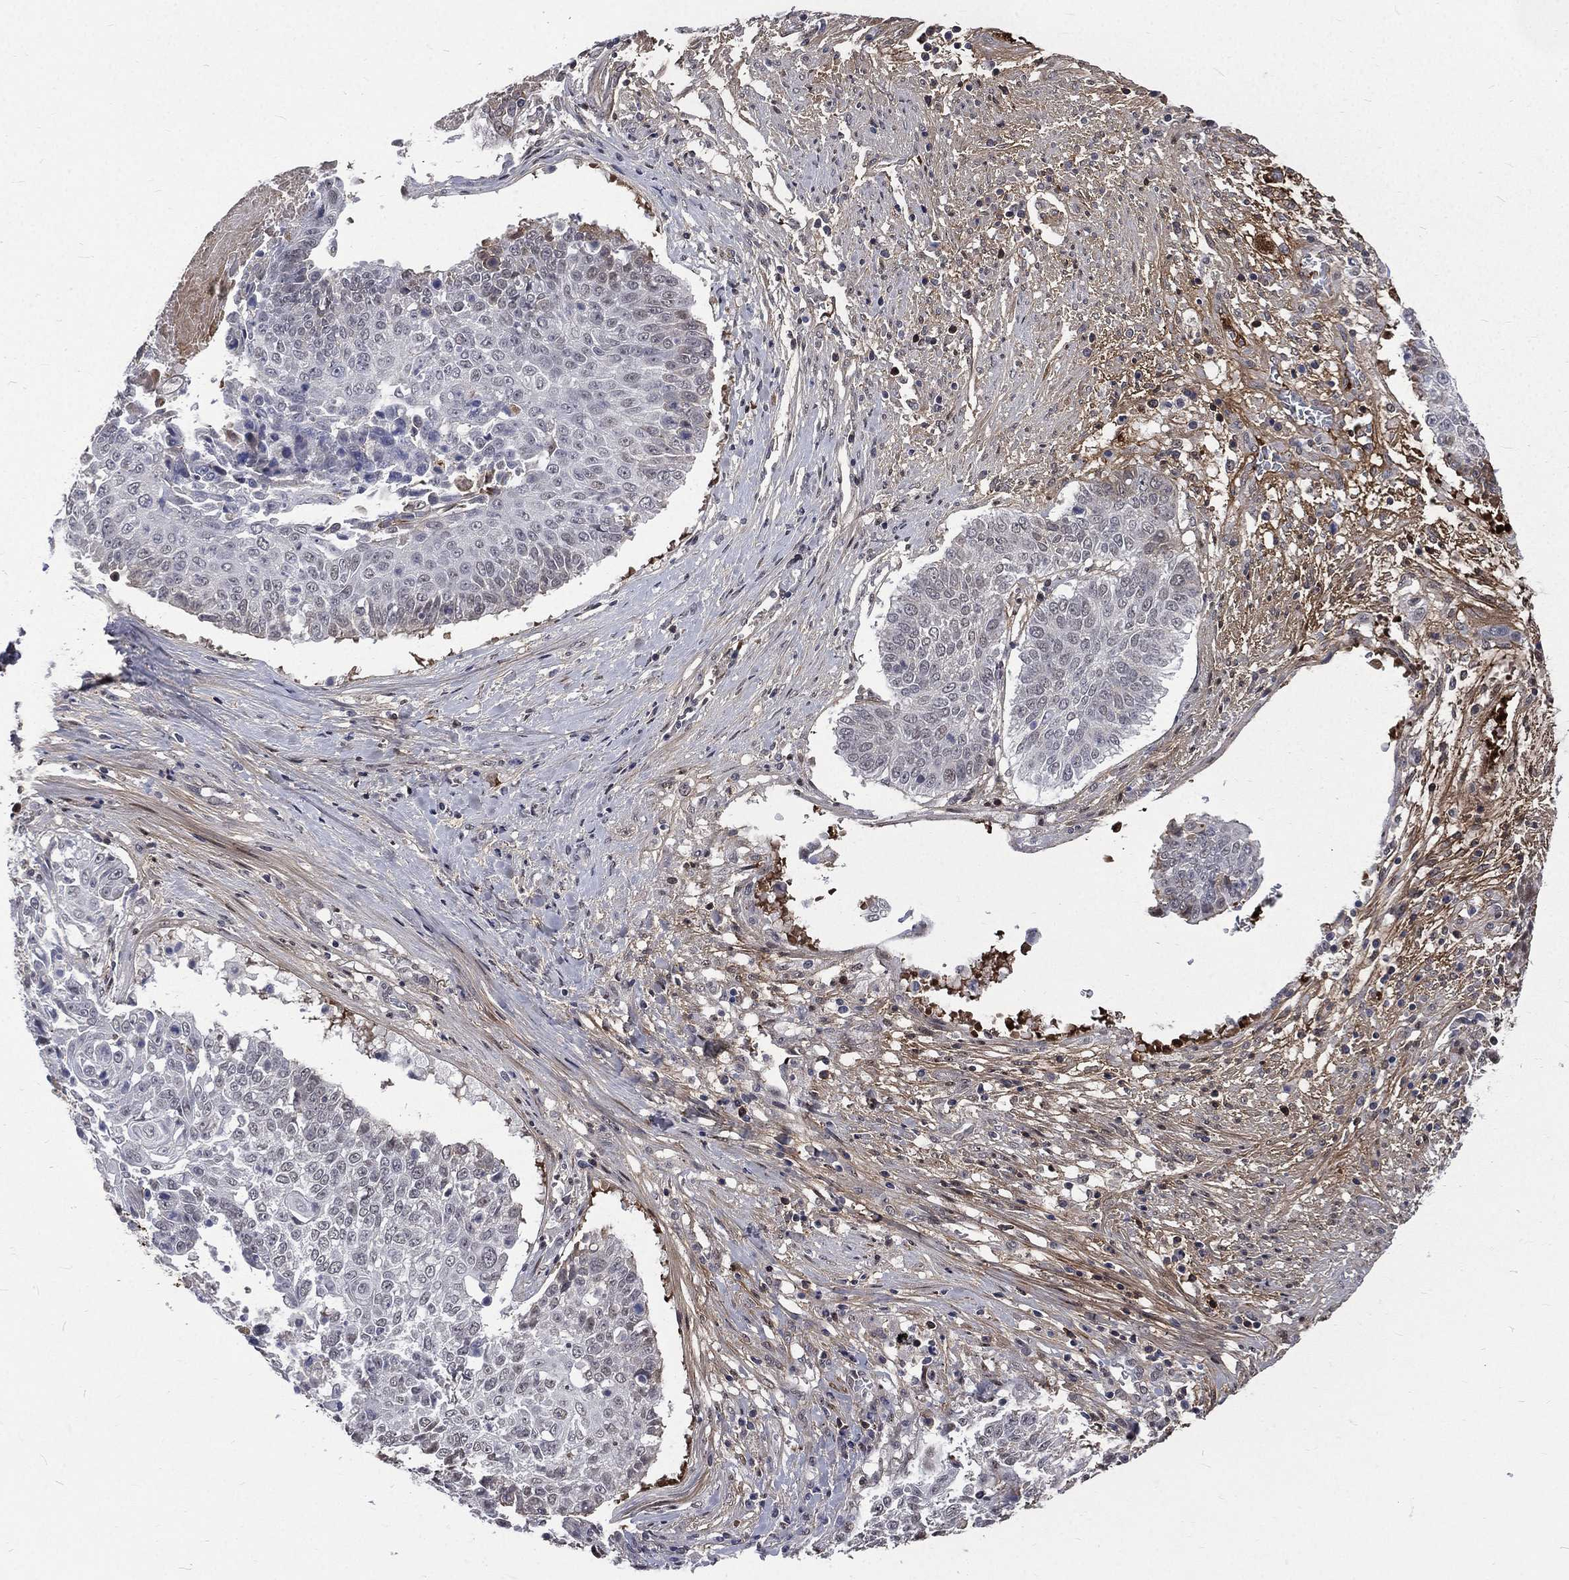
{"staining": {"intensity": "negative", "quantity": "none", "location": "none"}, "tissue": "lung cancer", "cell_type": "Tumor cells", "image_type": "cancer", "snomed": [{"axis": "morphology", "description": "Squamous cell carcinoma, NOS"}, {"axis": "topography", "description": "Lung"}], "caption": "An image of human lung cancer is negative for staining in tumor cells.", "gene": "FGG", "patient": {"sex": "male", "age": 64}}